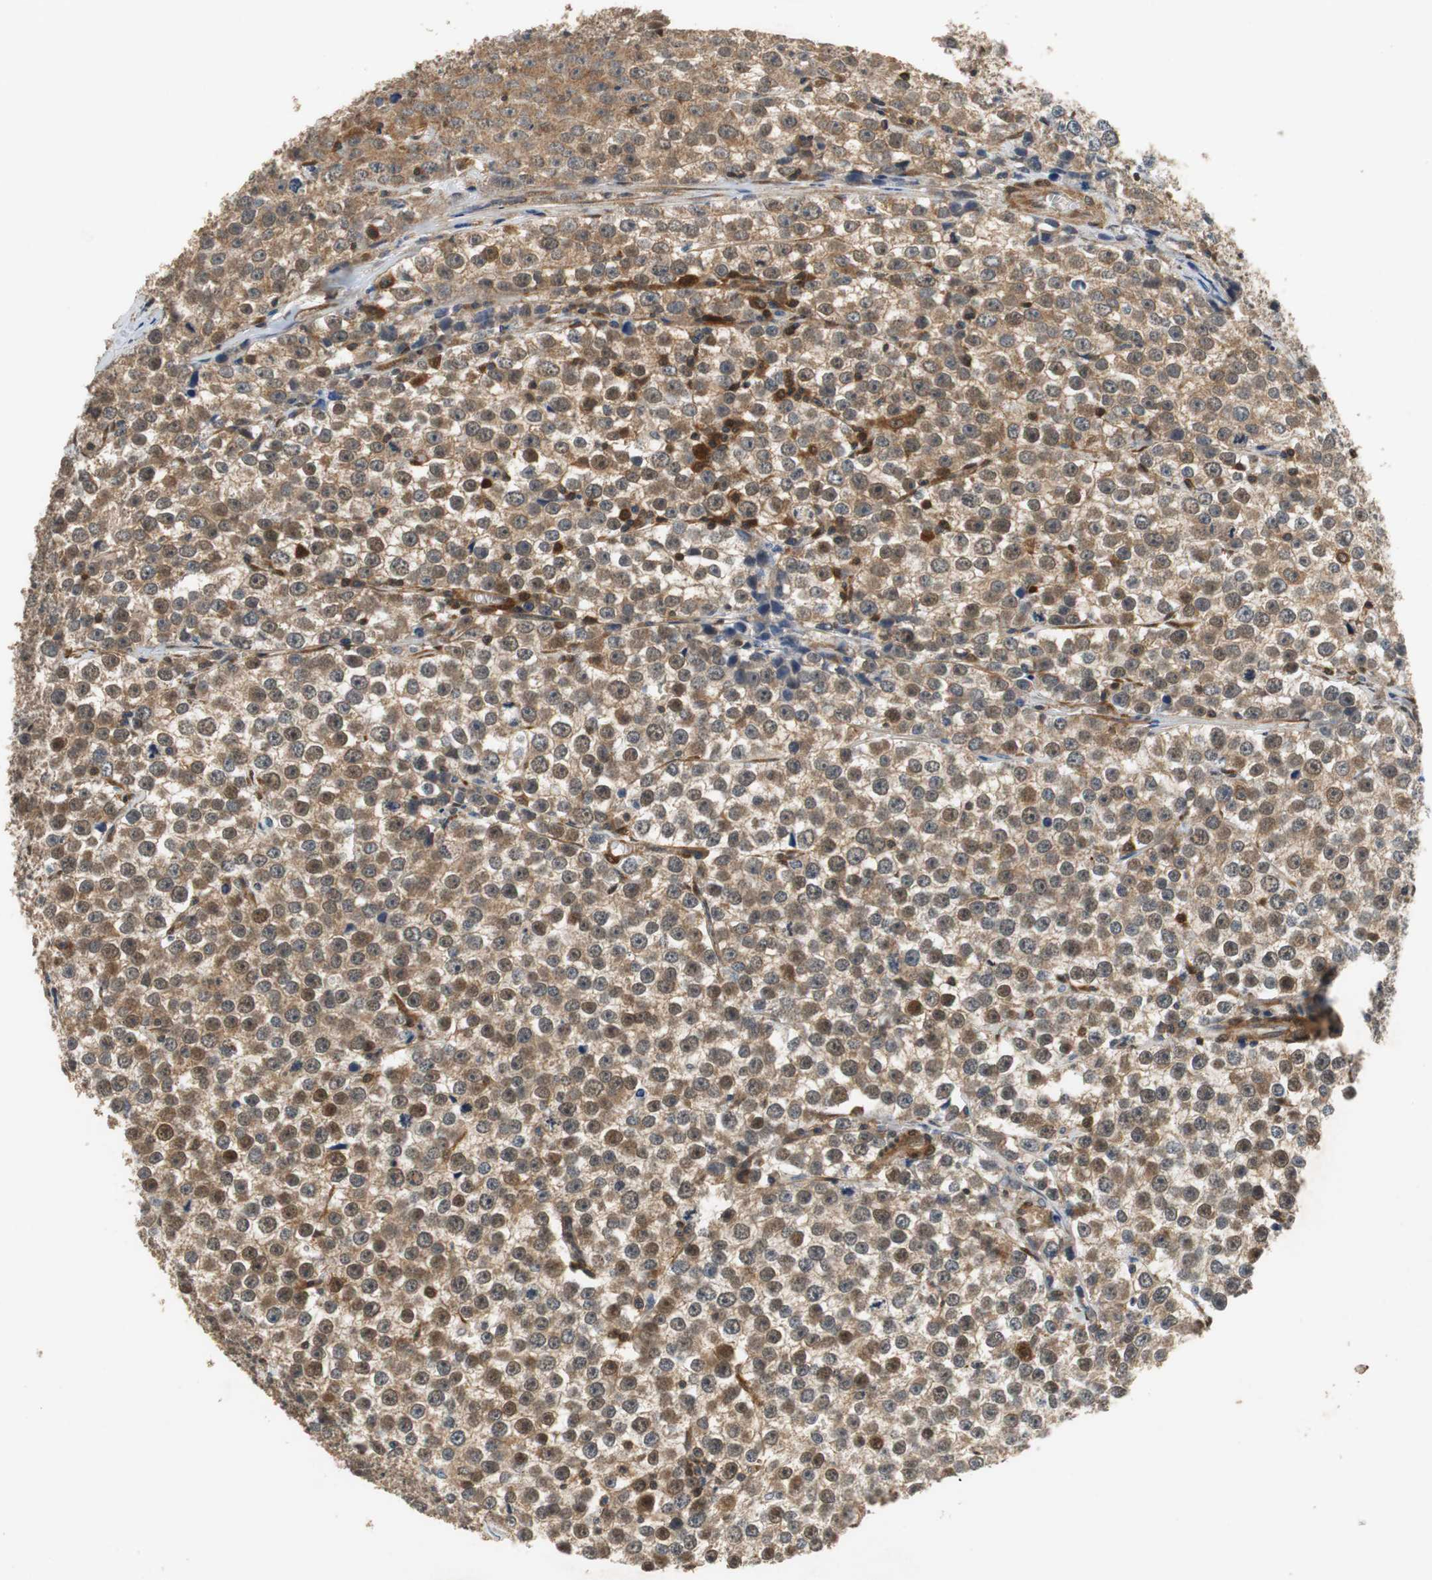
{"staining": {"intensity": "moderate", "quantity": ">75%", "location": "cytoplasmic/membranous,nuclear"}, "tissue": "testis cancer", "cell_type": "Tumor cells", "image_type": "cancer", "snomed": [{"axis": "morphology", "description": "Seminoma, NOS"}, {"axis": "morphology", "description": "Carcinoma, Embryonal, NOS"}, {"axis": "topography", "description": "Testis"}], "caption": "Human testis cancer stained with a brown dye reveals moderate cytoplasmic/membranous and nuclear positive expression in about >75% of tumor cells.", "gene": "UBQLN2", "patient": {"sex": "male", "age": 52}}